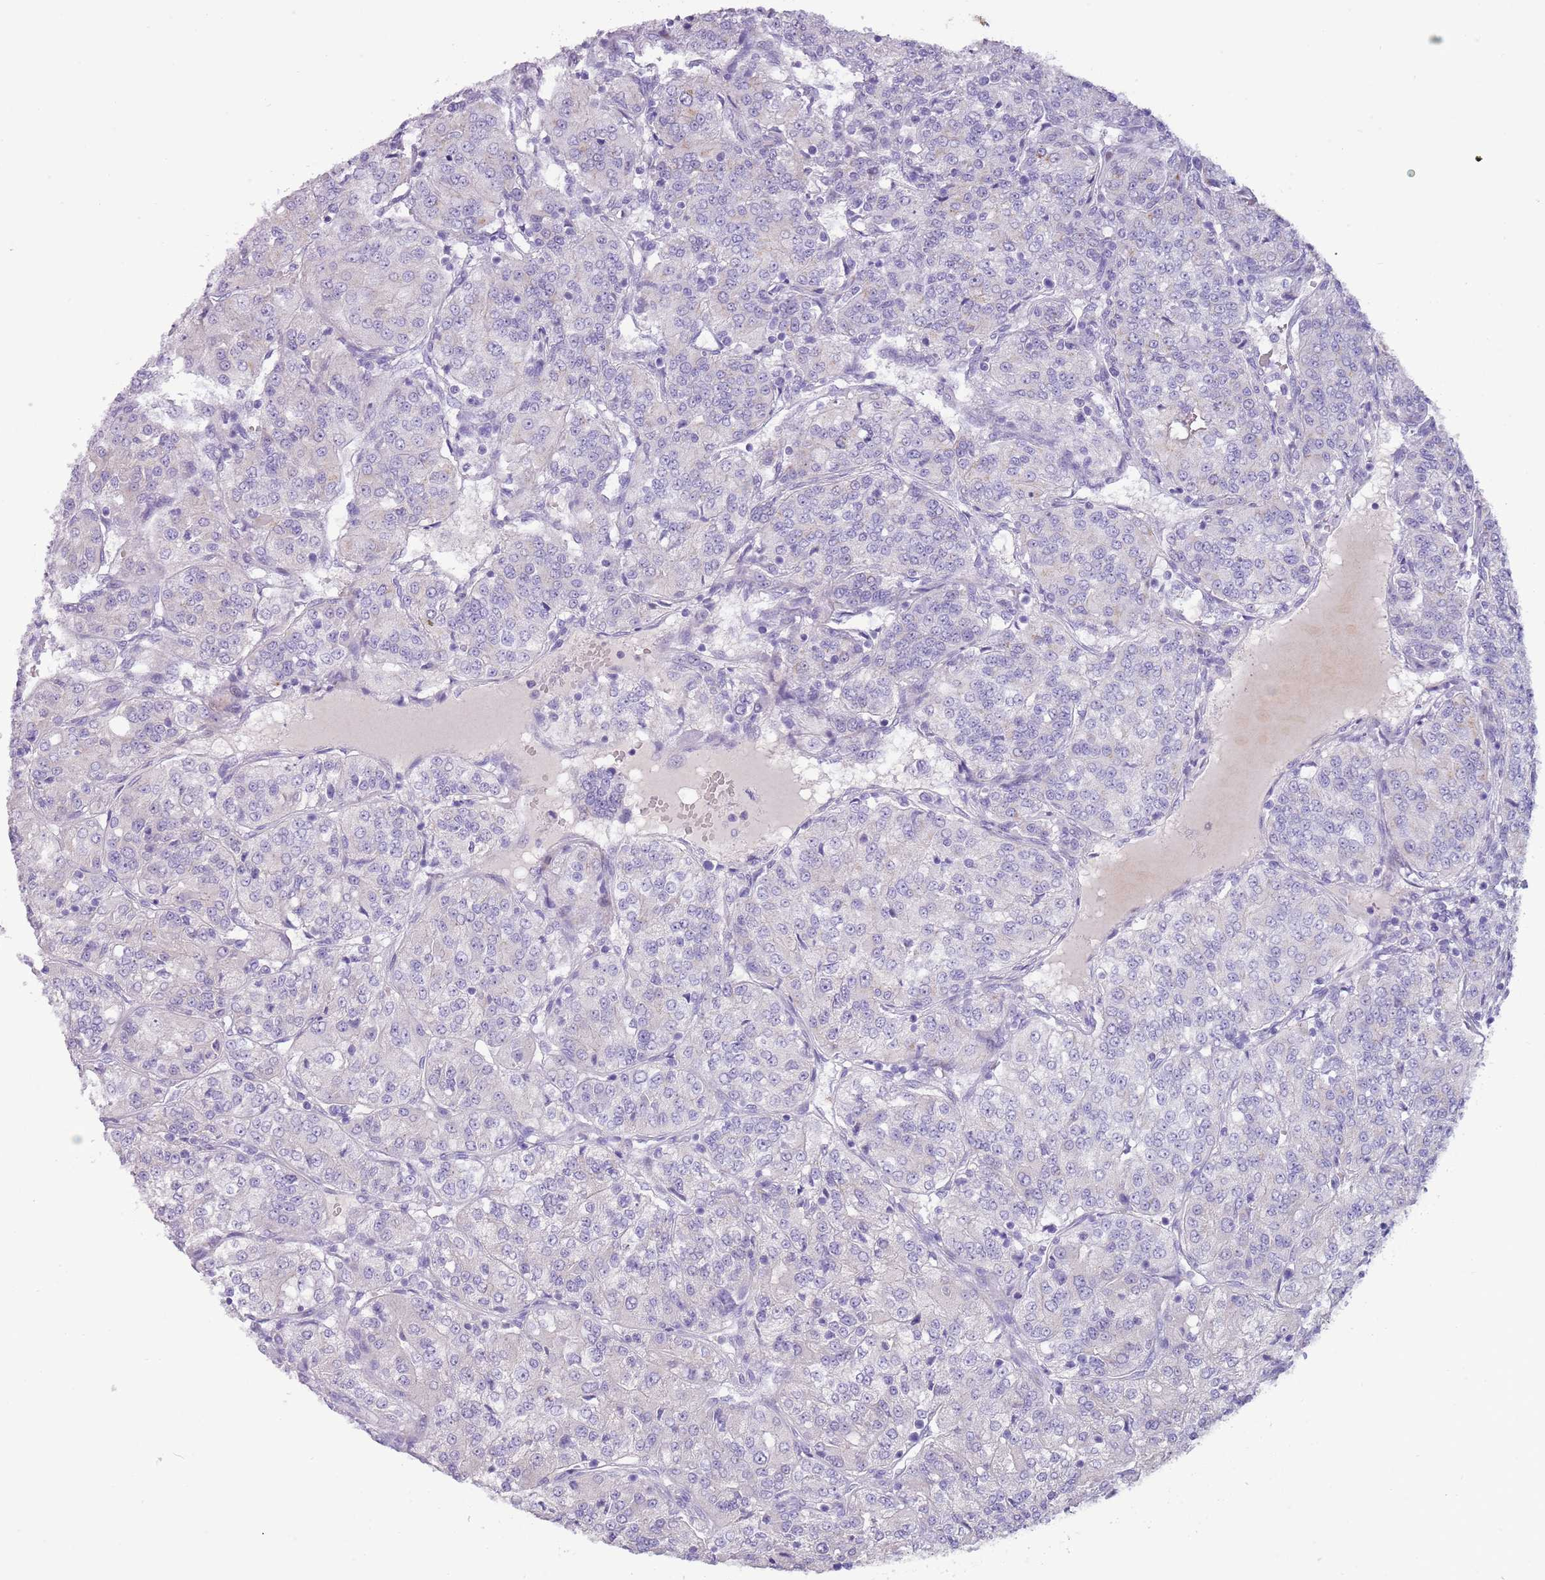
{"staining": {"intensity": "negative", "quantity": "none", "location": "none"}, "tissue": "renal cancer", "cell_type": "Tumor cells", "image_type": "cancer", "snomed": [{"axis": "morphology", "description": "Adenocarcinoma, NOS"}, {"axis": "topography", "description": "Kidney"}], "caption": "High magnification brightfield microscopy of renal cancer stained with DAB (3,3'-diaminobenzidine) (brown) and counterstained with hematoxylin (blue): tumor cells show no significant staining.", "gene": "NBPF6", "patient": {"sex": "female", "age": 63}}